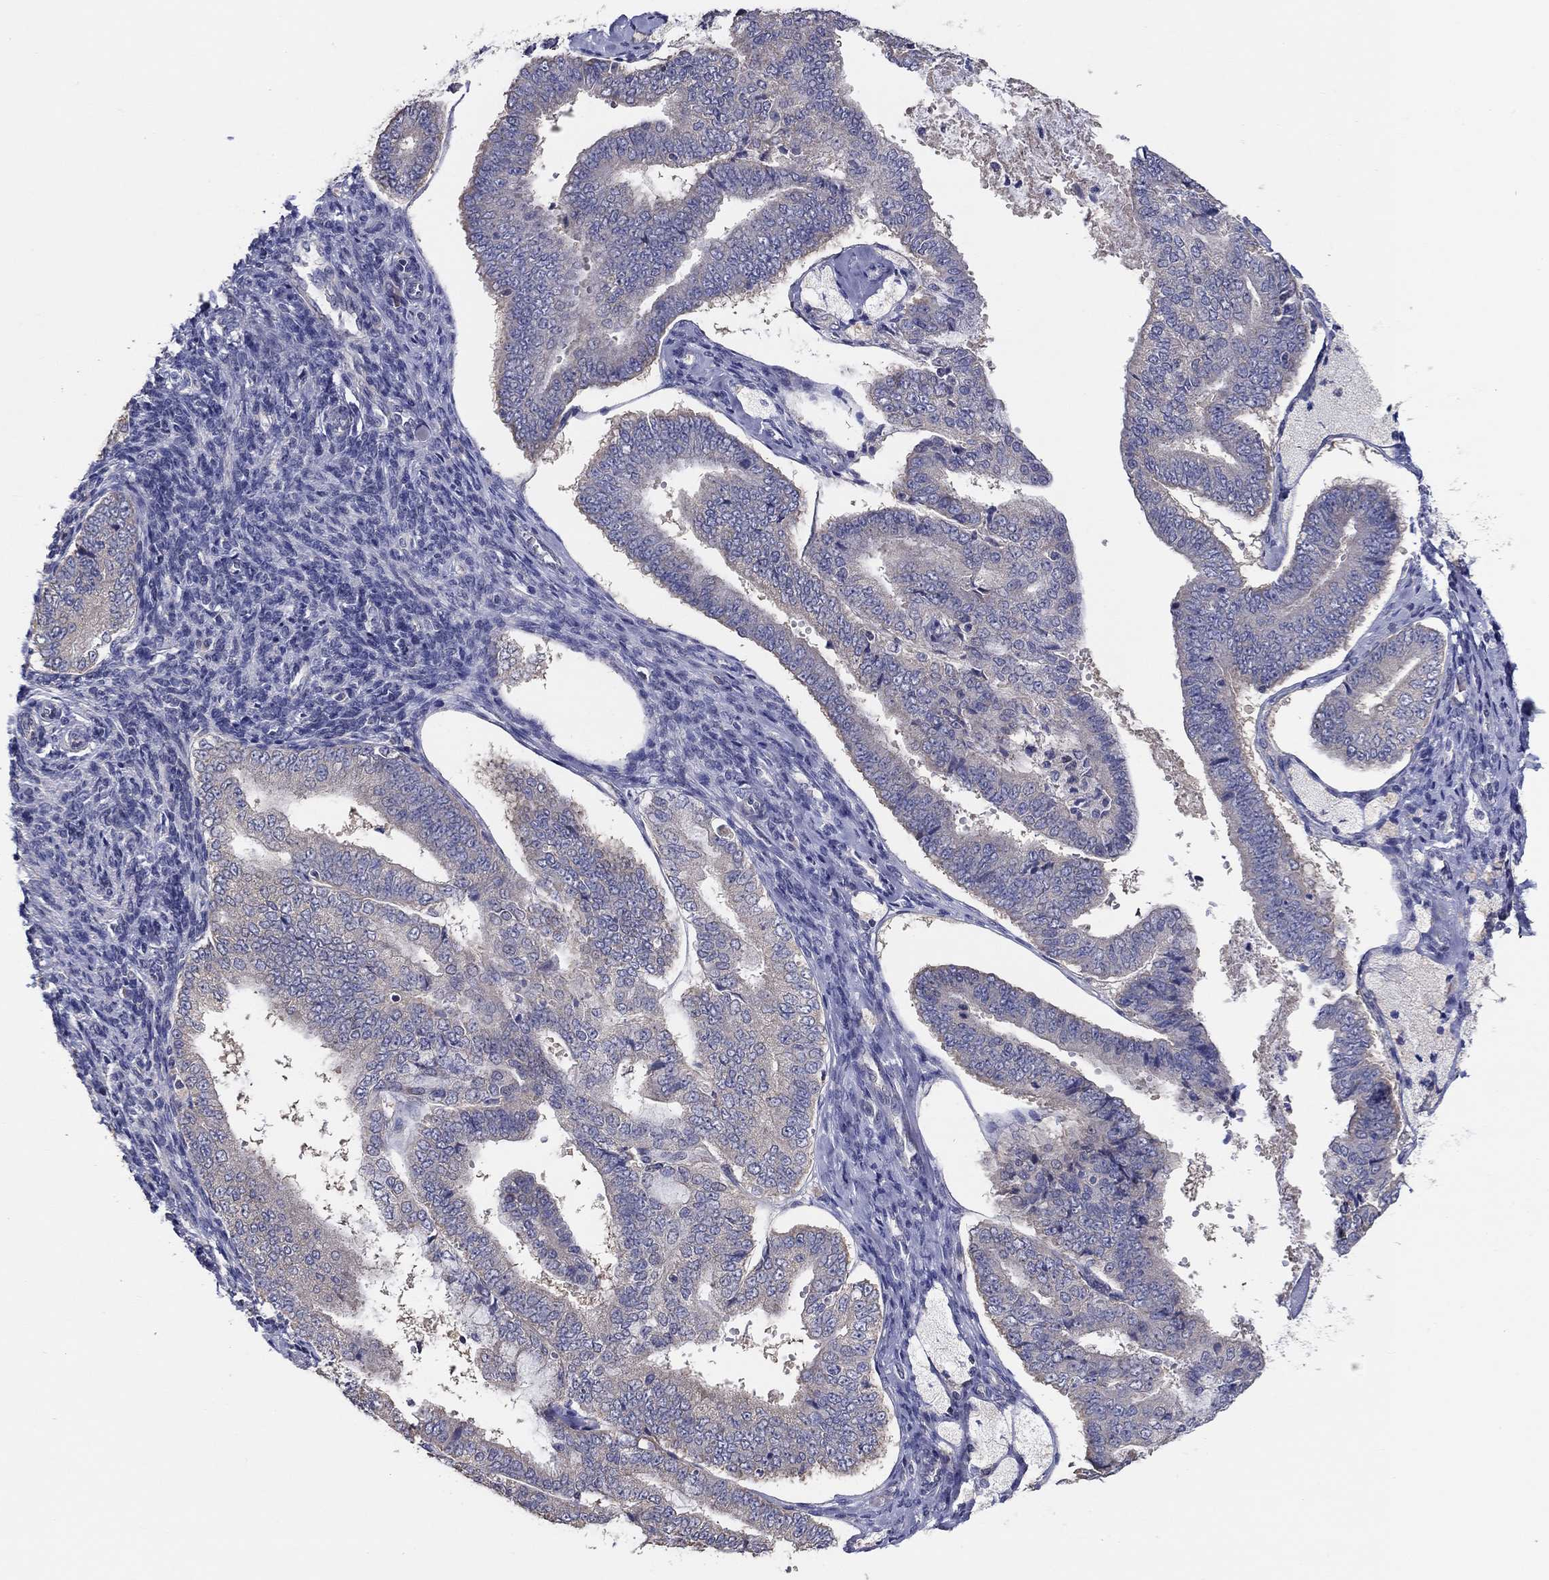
{"staining": {"intensity": "negative", "quantity": "none", "location": "none"}, "tissue": "endometrial cancer", "cell_type": "Tumor cells", "image_type": "cancer", "snomed": [{"axis": "morphology", "description": "Adenocarcinoma, NOS"}, {"axis": "topography", "description": "Endometrium"}], "caption": "High power microscopy micrograph of an immunohistochemistry (IHC) micrograph of adenocarcinoma (endometrial), revealing no significant positivity in tumor cells.", "gene": "DOCK3", "patient": {"sex": "female", "age": 63}}